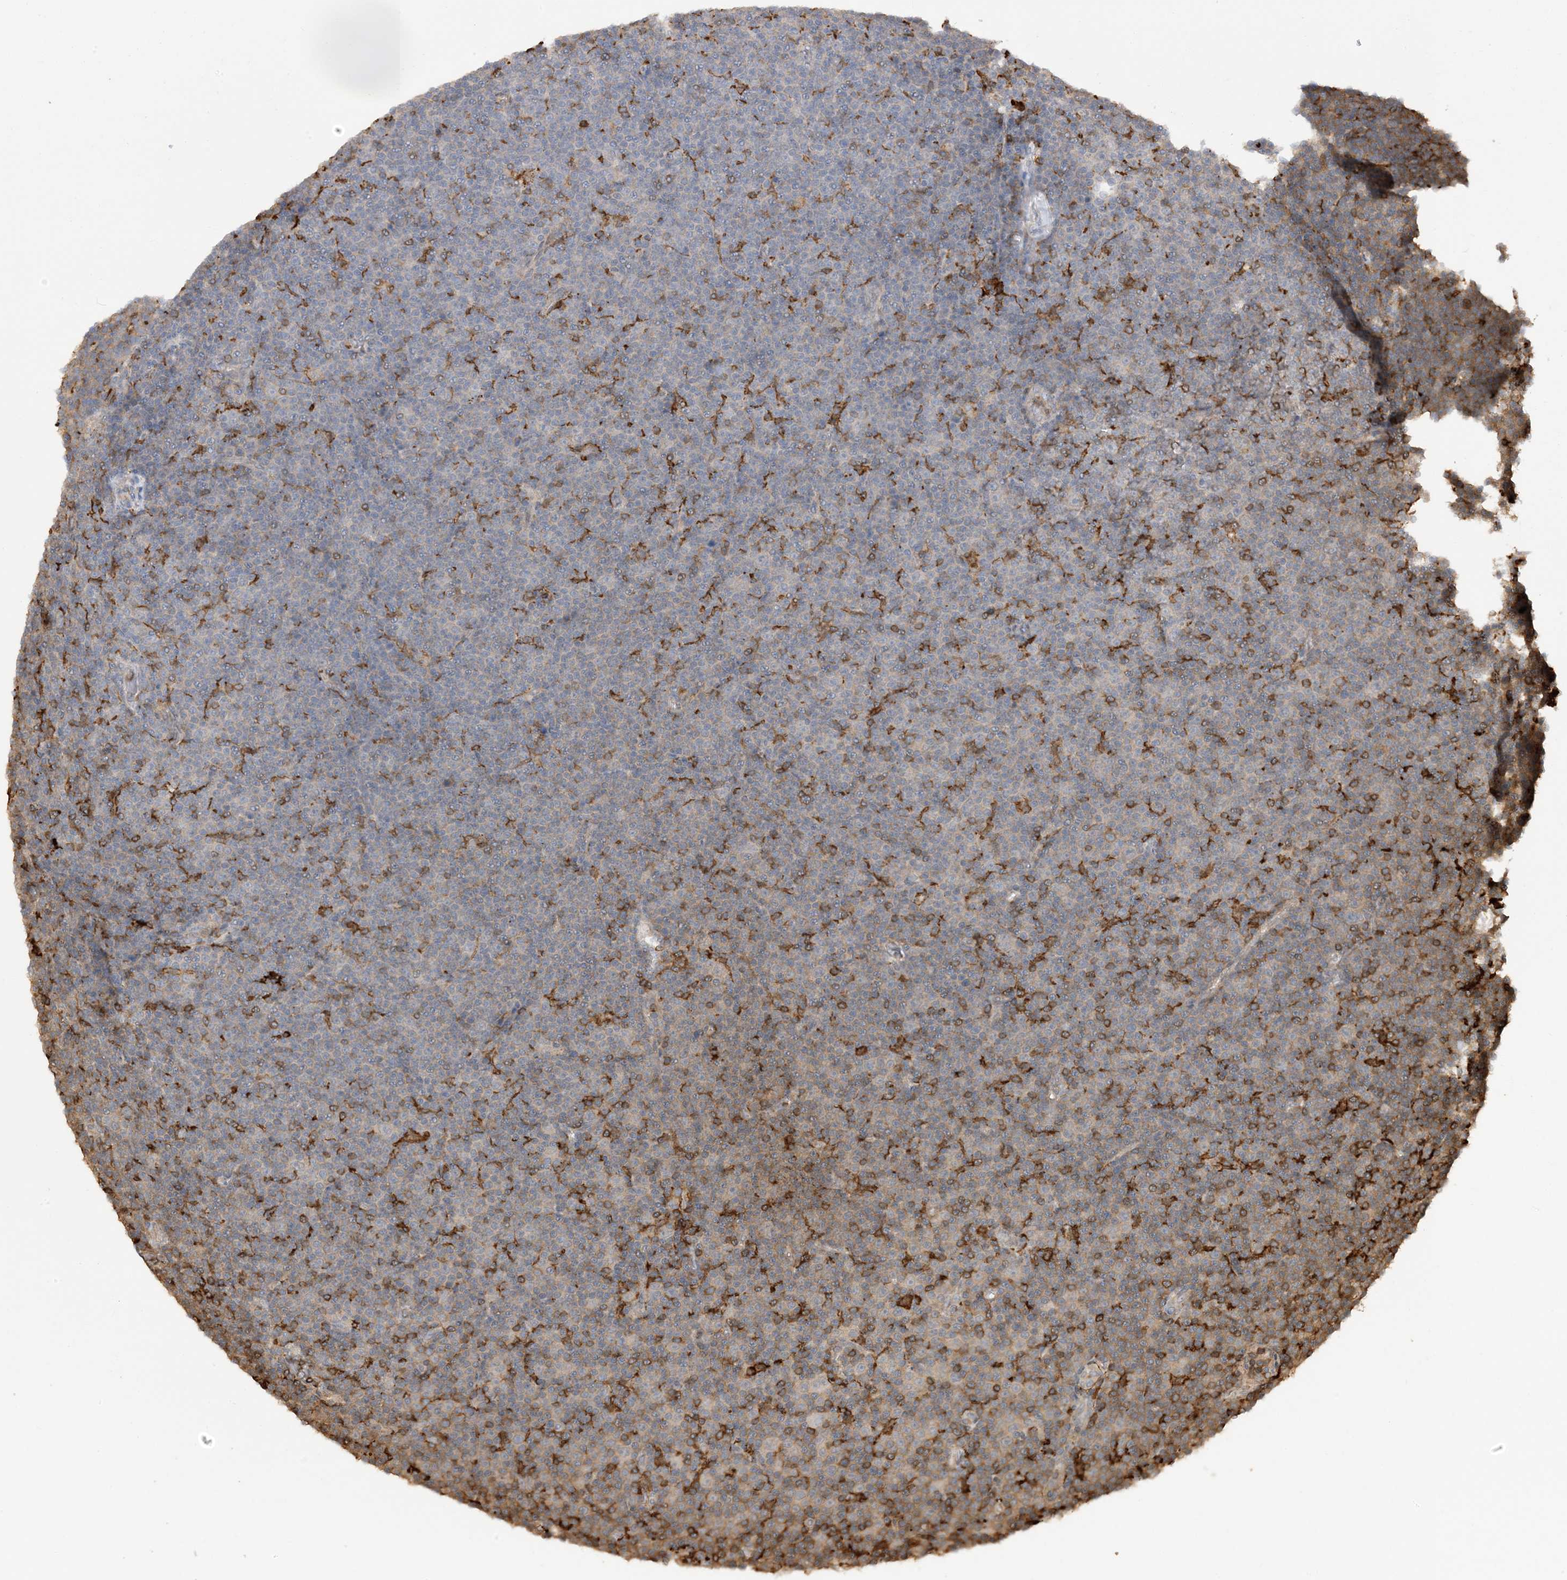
{"staining": {"intensity": "weak", "quantity": "<25%", "location": "cytoplasmic/membranous"}, "tissue": "lymphoma", "cell_type": "Tumor cells", "image_type": "cancer", "snomed": [{"axis": "morphology", "description": "Malignant lymphoma, non-Hodgkin's type, Low grade"}, {"axis": "topography", "description": "Lymph node"}], "caption": "Tumor cells show no significant positivity in low-grade malignant lymphoma, non-Hodgkin's type. Brightfield microscopy of immunohistochemistry (IHC) stained with DAB (brown) and hematoxylin (blue), captured at high magnification.", "gene": "PHACTR2", "patient": {"sex": "female", "age": 67}}